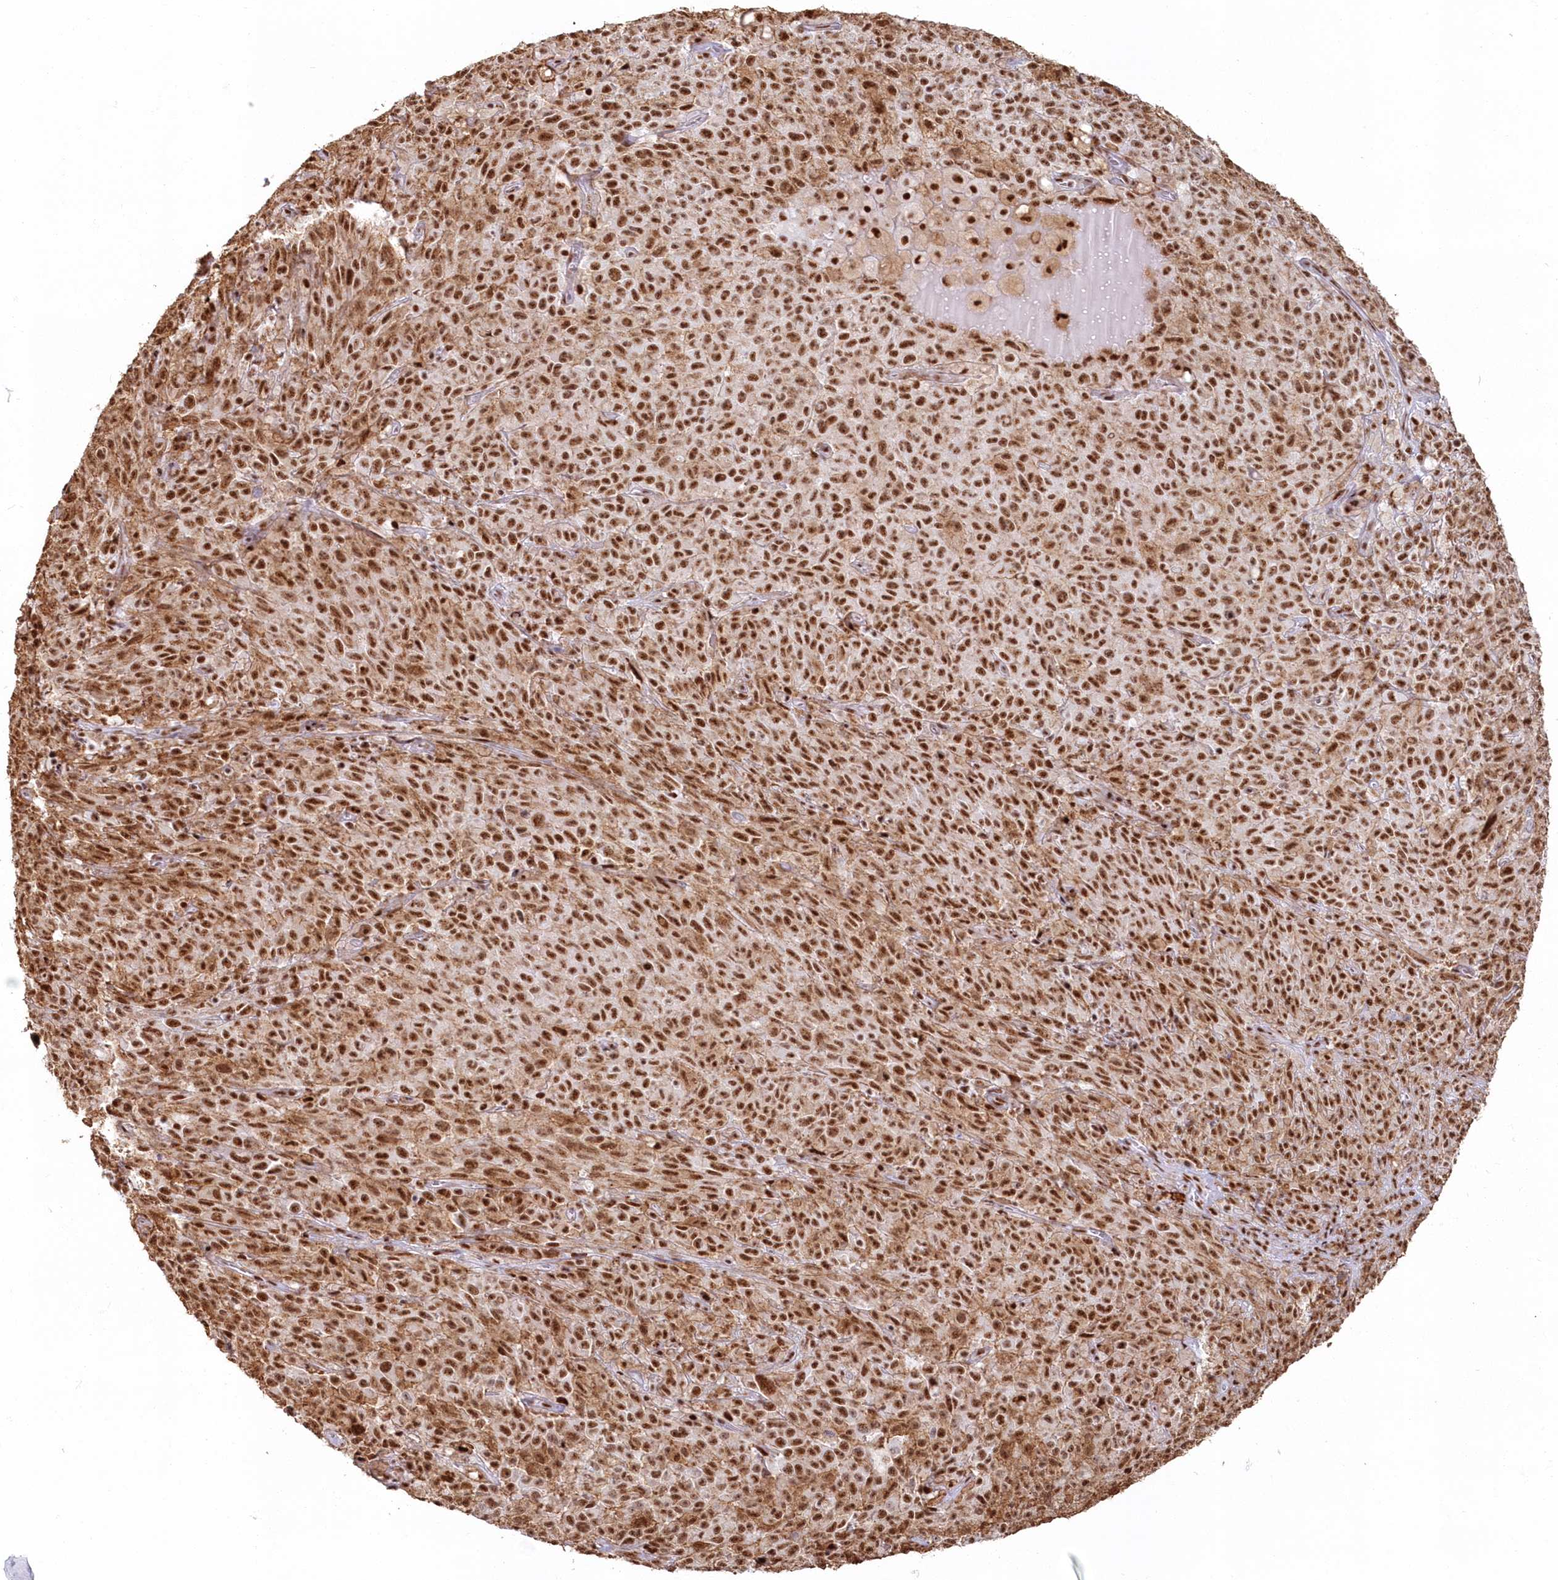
{"staining": {"intensity": "moderate", "quantity": ">75%", "location": "cytoplasmic/membranous,nuclear"}, "tissue": "melanoma", "cell_type": "Tumor cells", "image_type": "cancer", "snomed": [{"axis": "morphology", "description": "Malignant melanoma, NOS"}, {"axis": "topography", "description": "Skin"}], "caption": "Melanoma tissue displays moderate cytoplasmic/membranous and nuclear expression in about >75% of tumor cells, visualized by immunohistochemistry.", "gene": "DDX46", "patient": {"sex": "female", "age": 82}}